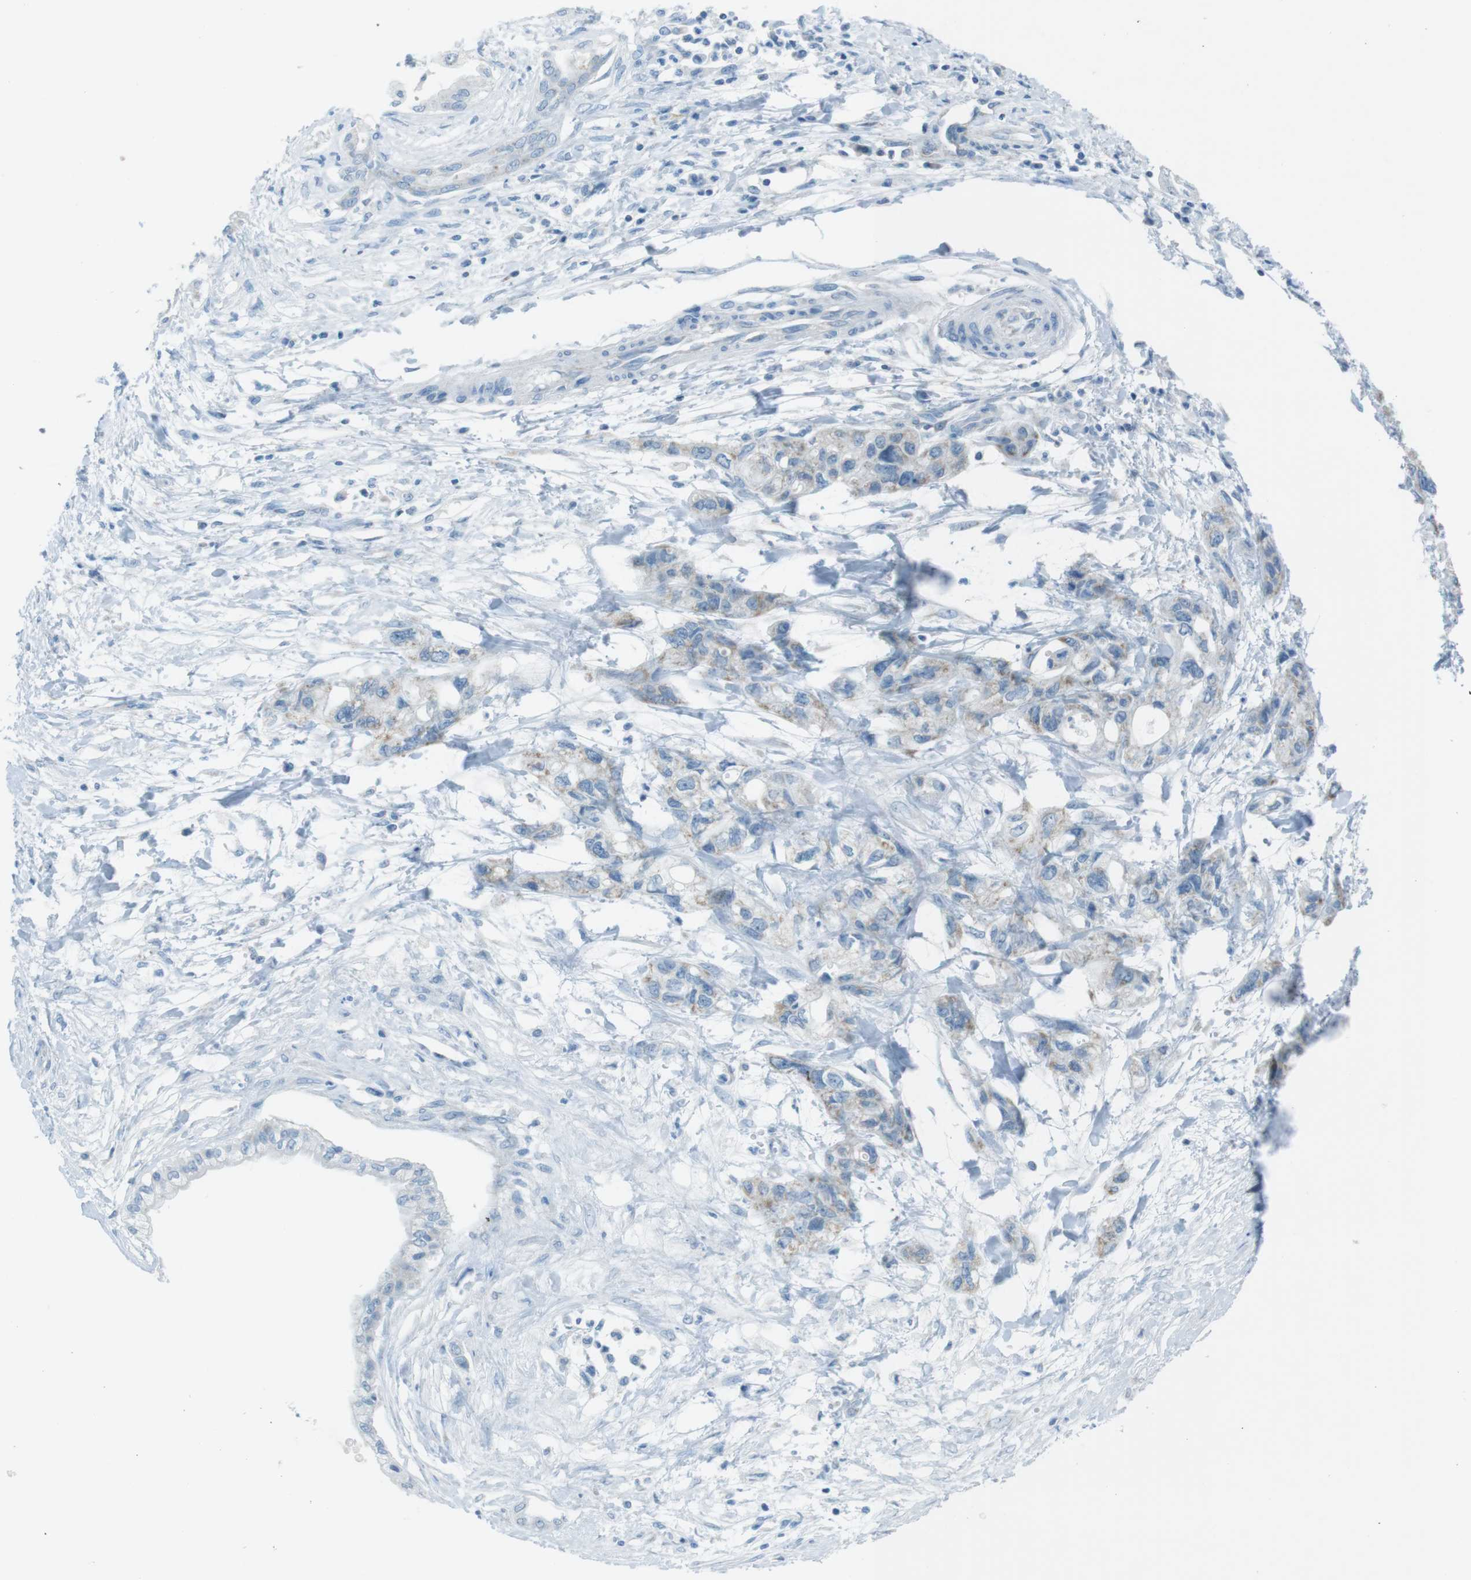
{"staining": {"intensity": "weak", "quantity": "<25%", "location": "cytoplasmic/membranous"}, "tissue": "pancreatic cancer", "cell_type": "Tumor cells", "image_type": "cancer", "snomed": [{"axis": "morphology", "description": "Adenocarcinoma, NOS"}, {"axis": "topography", "description": "Pancreas"}], "caption": "Human pancreatic adenocarcinoma stained for a protein using IHC reveals no expression in tumor cells.", "gene": "DNAJA3", "patient": {"sex": "male", "age": 56}}